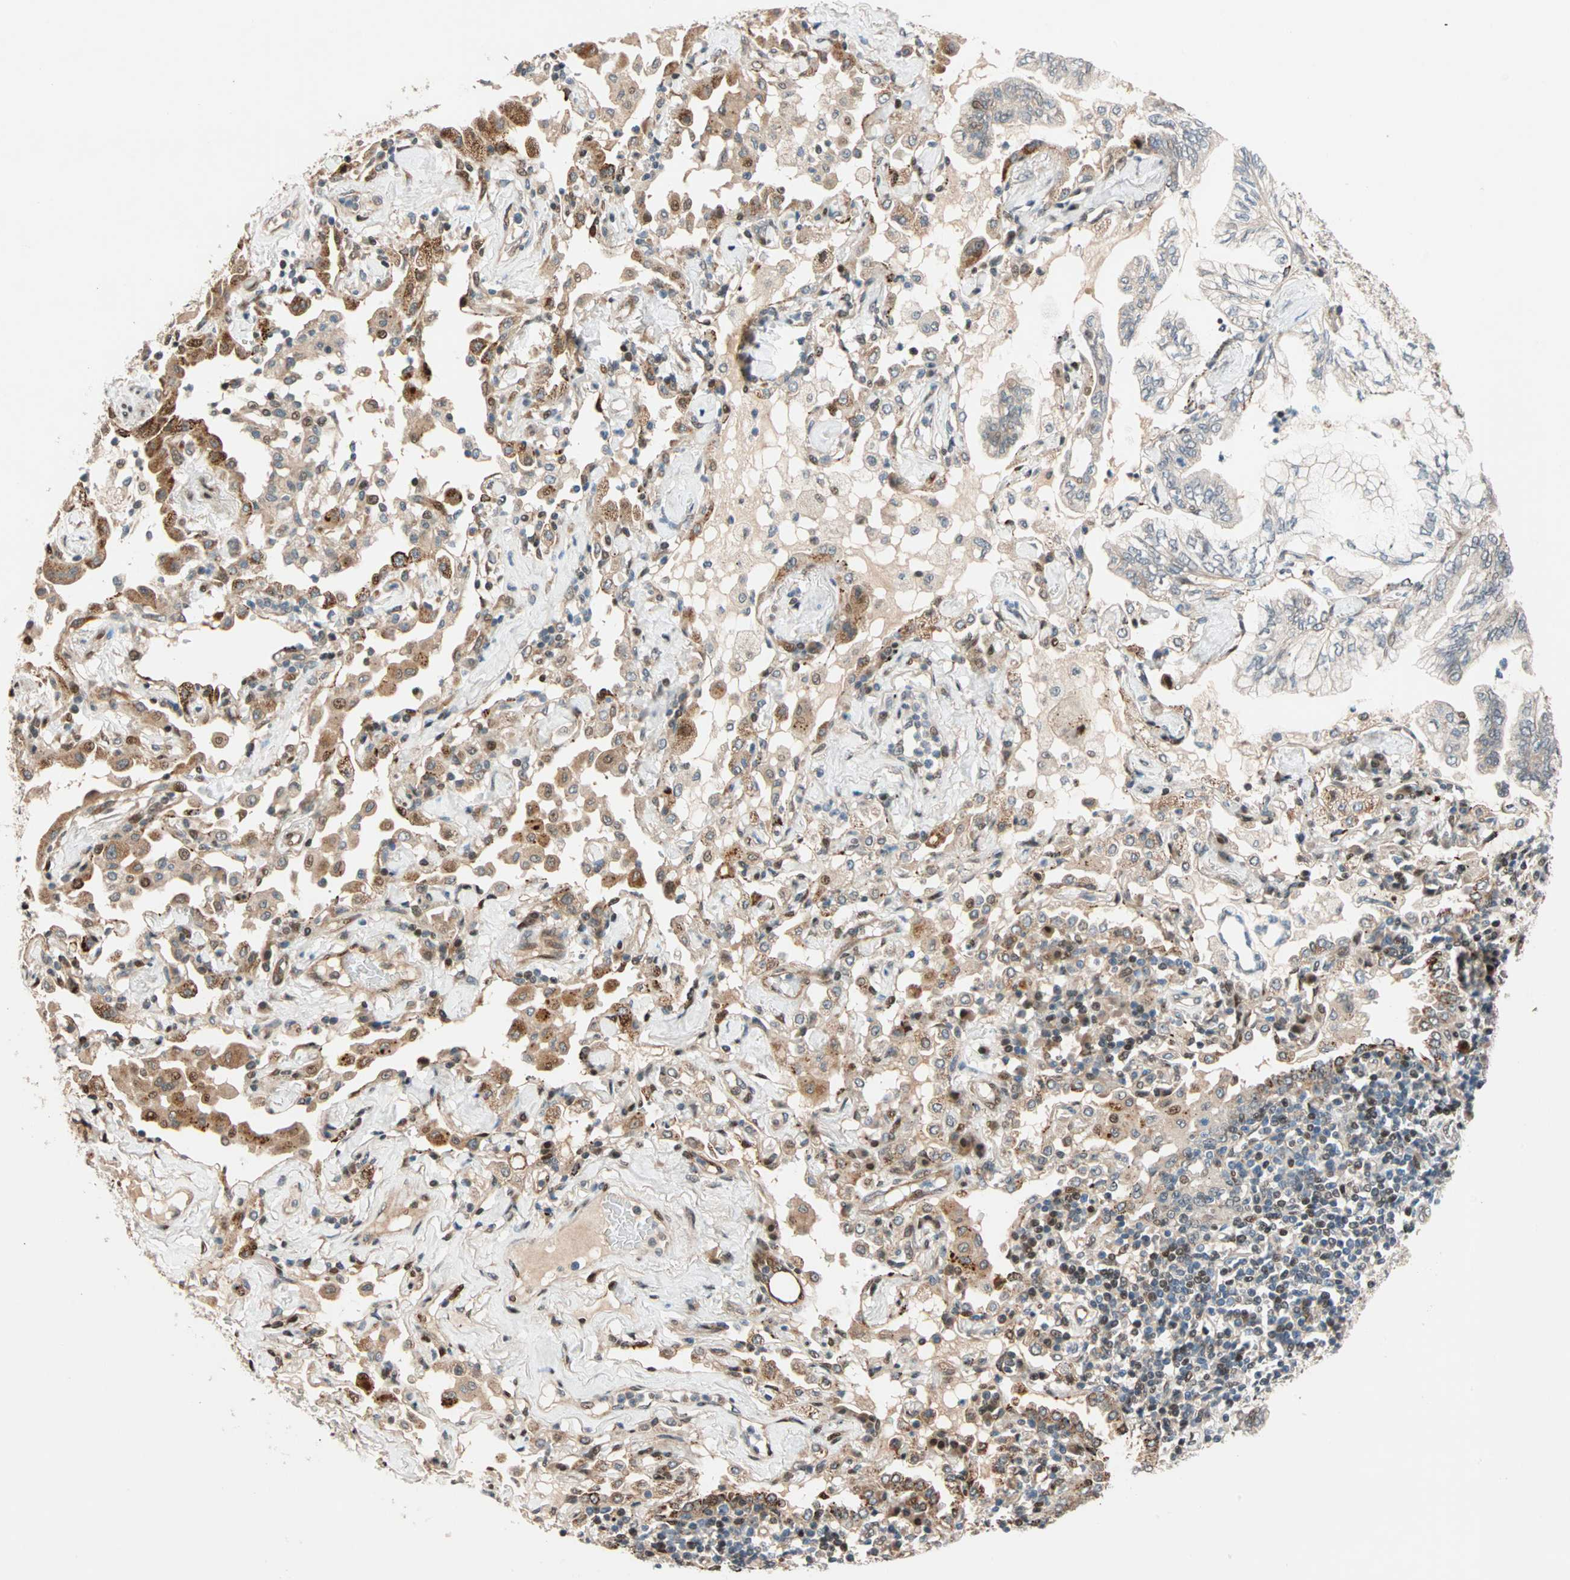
{"staining": {"intensity": "weak", "quantity": "<25%", "location": "cytoplasmic/membranous"}, "tissue": "lung cancer", "cell_type": "Tumor cells", "image_type": "cancer", "snomed": [{"axis": "morphology", "description": "Normal tissue, NOS"}, {"axis": "morphology", "description": "Adenocarcinoma, NOS"}, {"axis": "topography", "description": "Bronchus"}, {"axis": "topography", "description": "Lung"}], "caption": "Immunohistochemical staining of human lung cancer (adenocarcinoma) reveals no significant positivity in tumor cells.", "gene": "HECW1", "patient": {"sex": "female", "age": 70}}